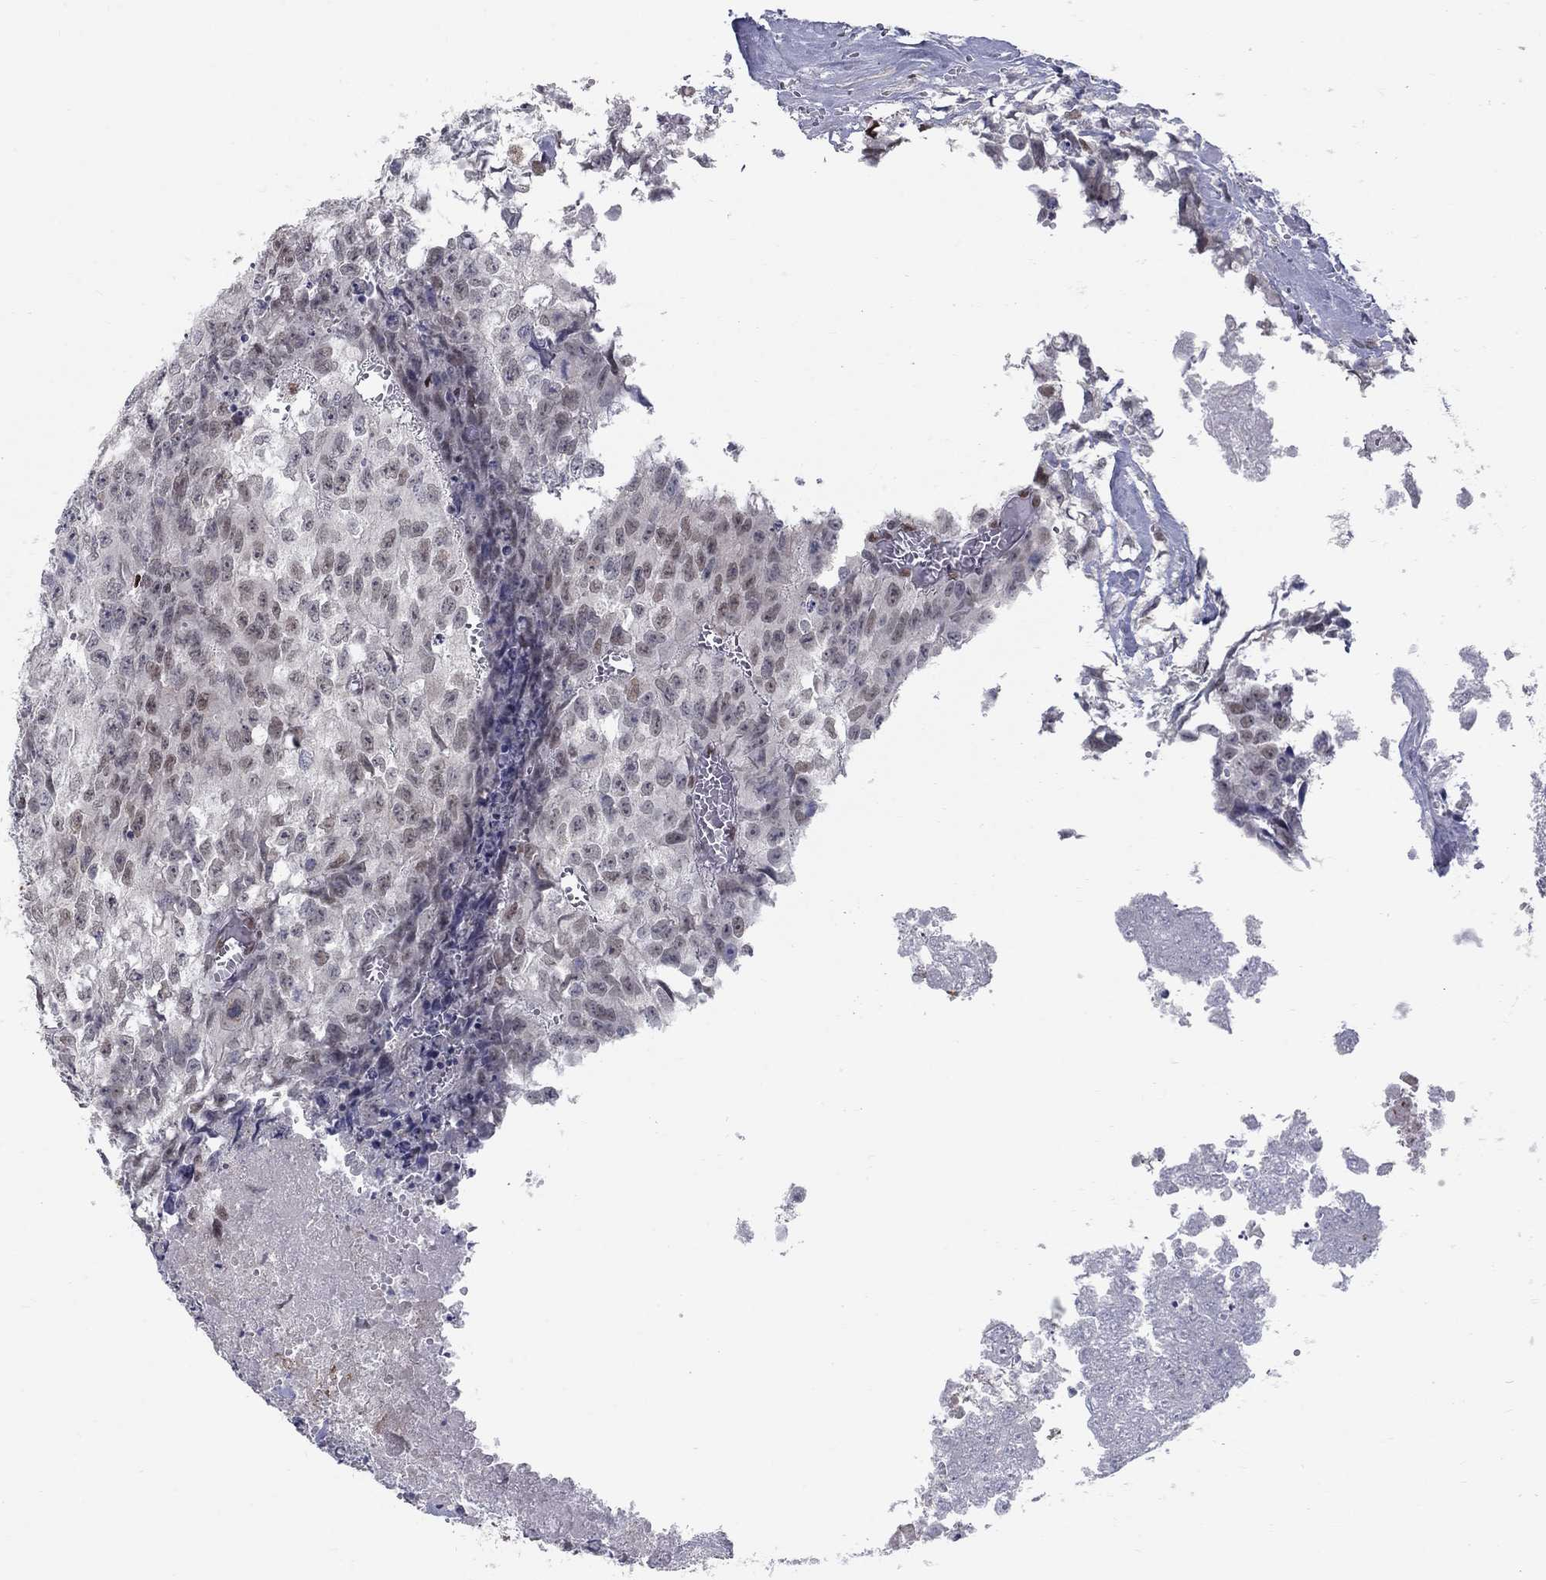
{"staining": {"intensity": "negative", "quantity": "none", "location": "none"}, "tissue": "testis cancer", "cell_type": "Tumor cells", "image_type": "cancer", "snomed": [{"axis": "morphology", "description": "Carcinoma, Embryonal, NOS"}, {"axis": "morphology", "description": "Teratoma, malignant, NOS"}, {"axis": "topography", "description": "Testis"}], "caption": "Immunohistochemistry (IHC) histopathology image of malignant teratoma (testis) stained for a protein (brown), which displays no staining in tumor cells. (DAB (3,3'-diaminobenzidine) immunohistochemistry (IHC) visualized using brightfield microscopy, high magnification).", "gene": "GCFC2", "patient": {"sex": "male", "age": 24}}